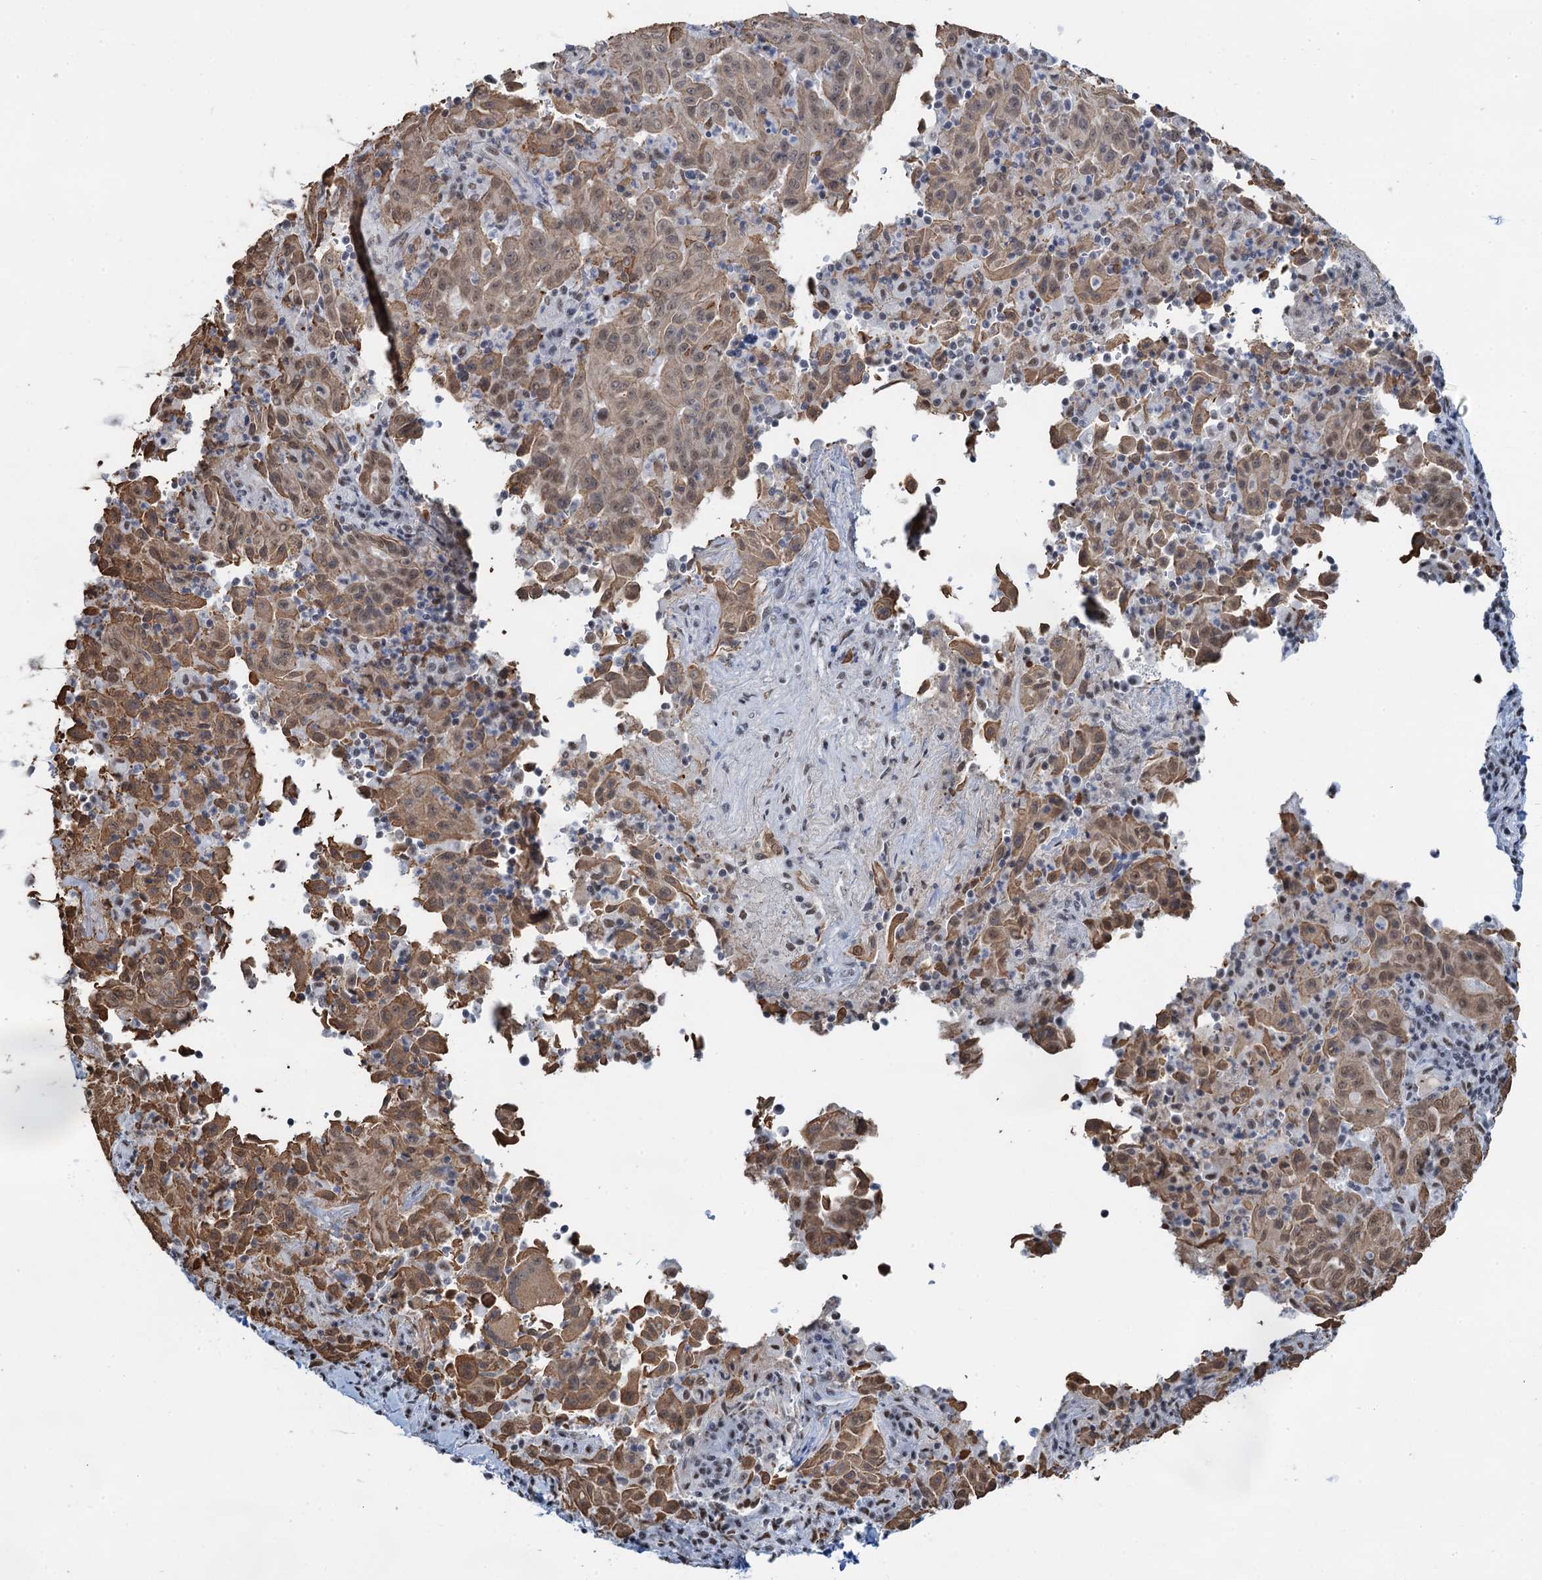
{"staining": {"intensity": "moderate", "quantity": ">75%", "location": "cytoplasmic/membranous,nuclear"}, "tissue": "pancreatic cancer", "cell_type": "Tumor cells", "image_type": "cancer", "snomed": [{"axis": "morphology", "description": "Adenocarcinoma, NOS"}, {"axis": "topography", "description": "Pancreas"}], "caption": "Moderate cytoplasmic/membranous and nuclear expression is identified in about >75% of tumor cells in pancreatic cancer (adenocarcinoma).", "gene": "ZNF609", "patient": {"sex": "male", "age": 63}}